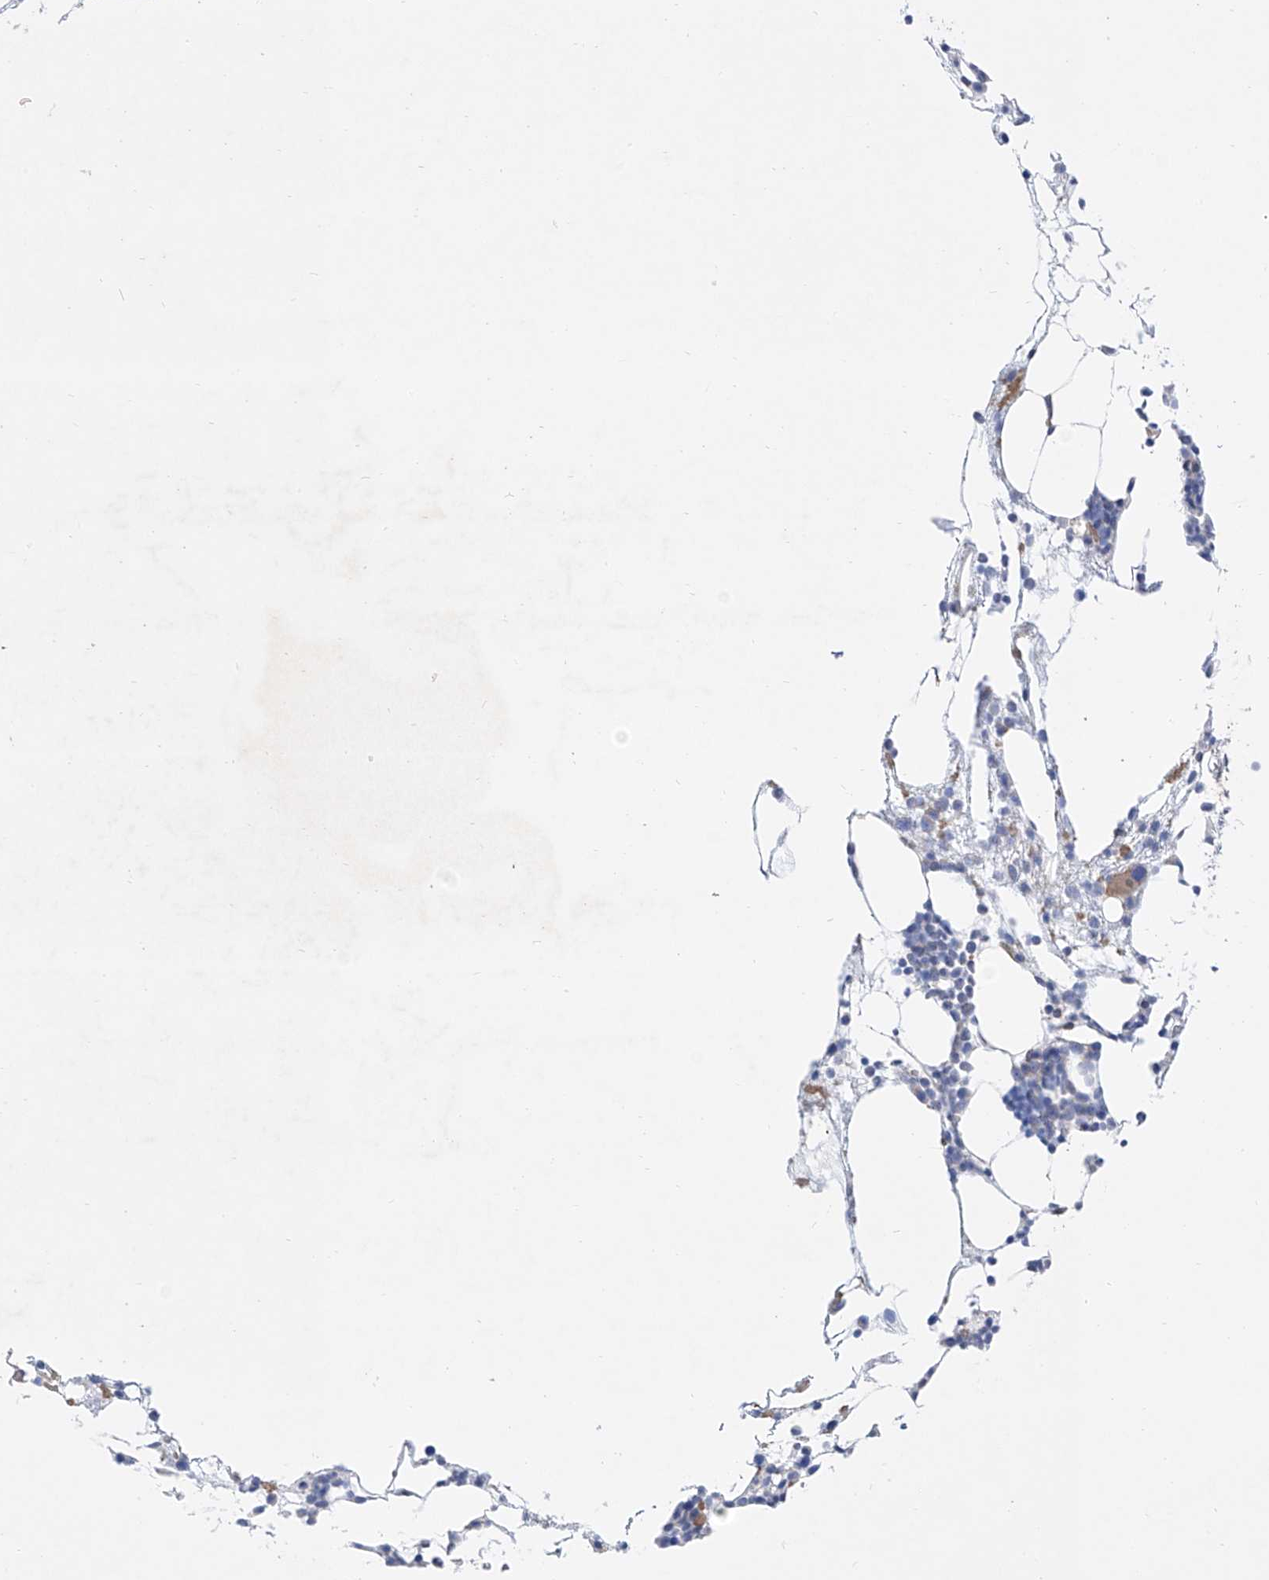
{"staining": {"intensity": "negative", "quantity": "none", "location": "none"}, "tissue": "bone marrow", "cell_type": "Hematopoietic cells", "image_type": "normal", "snomed": [{"axis": "morphology", "description": "Normal tissue, NOS"}, {"axis": "morphology", "description": "Inflammation, NOS"}, {"axis": "topography", "description": "Bone marrow"}], "caption": "High power microscopy micrograph of an immunohistochemistry (IHC) micrograph of unremarkable bone marrow, revealing no significant expression in hematopoietic cells.", "gene": "LCLAT1", "patient": {"sex": "female", "age": 78}}